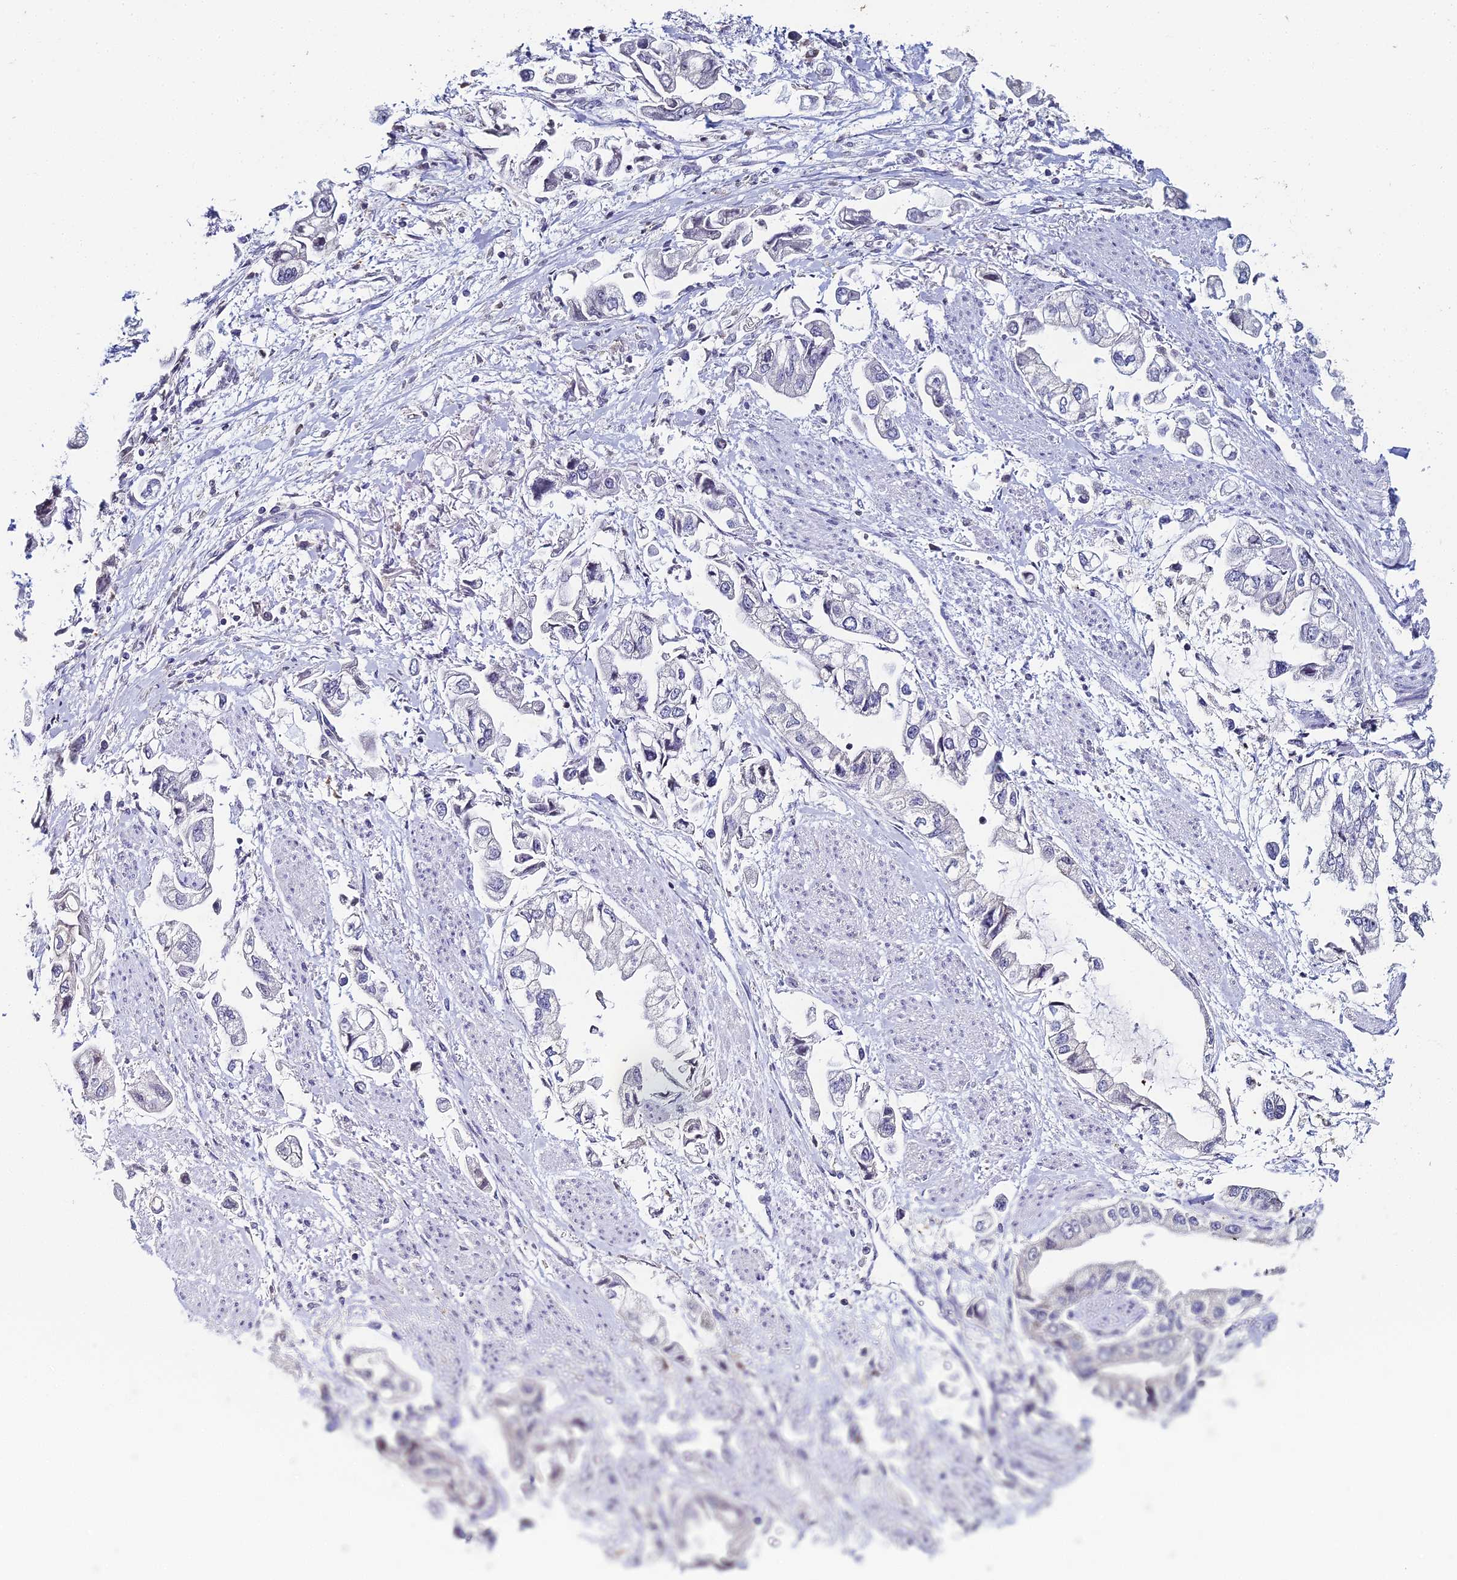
{"staining": {"intensity": "negative", "quantity": "none", "location": "none"}, "tissue": "stomach cancer", "cell_type": "Tumor cells", "image_type": "cancer", "snomed": [{"axis": "morphology", "description": "Adenocarcinoma, NOS"}, {"axis": "topography", "description": "Stomach"}], "caption": "DAB immunohistochemical staining of human stomach cancer reveals no significant staining in tumor cells.", "gene": "PRR22", "patient": {"sex": "male", "age": 62}}